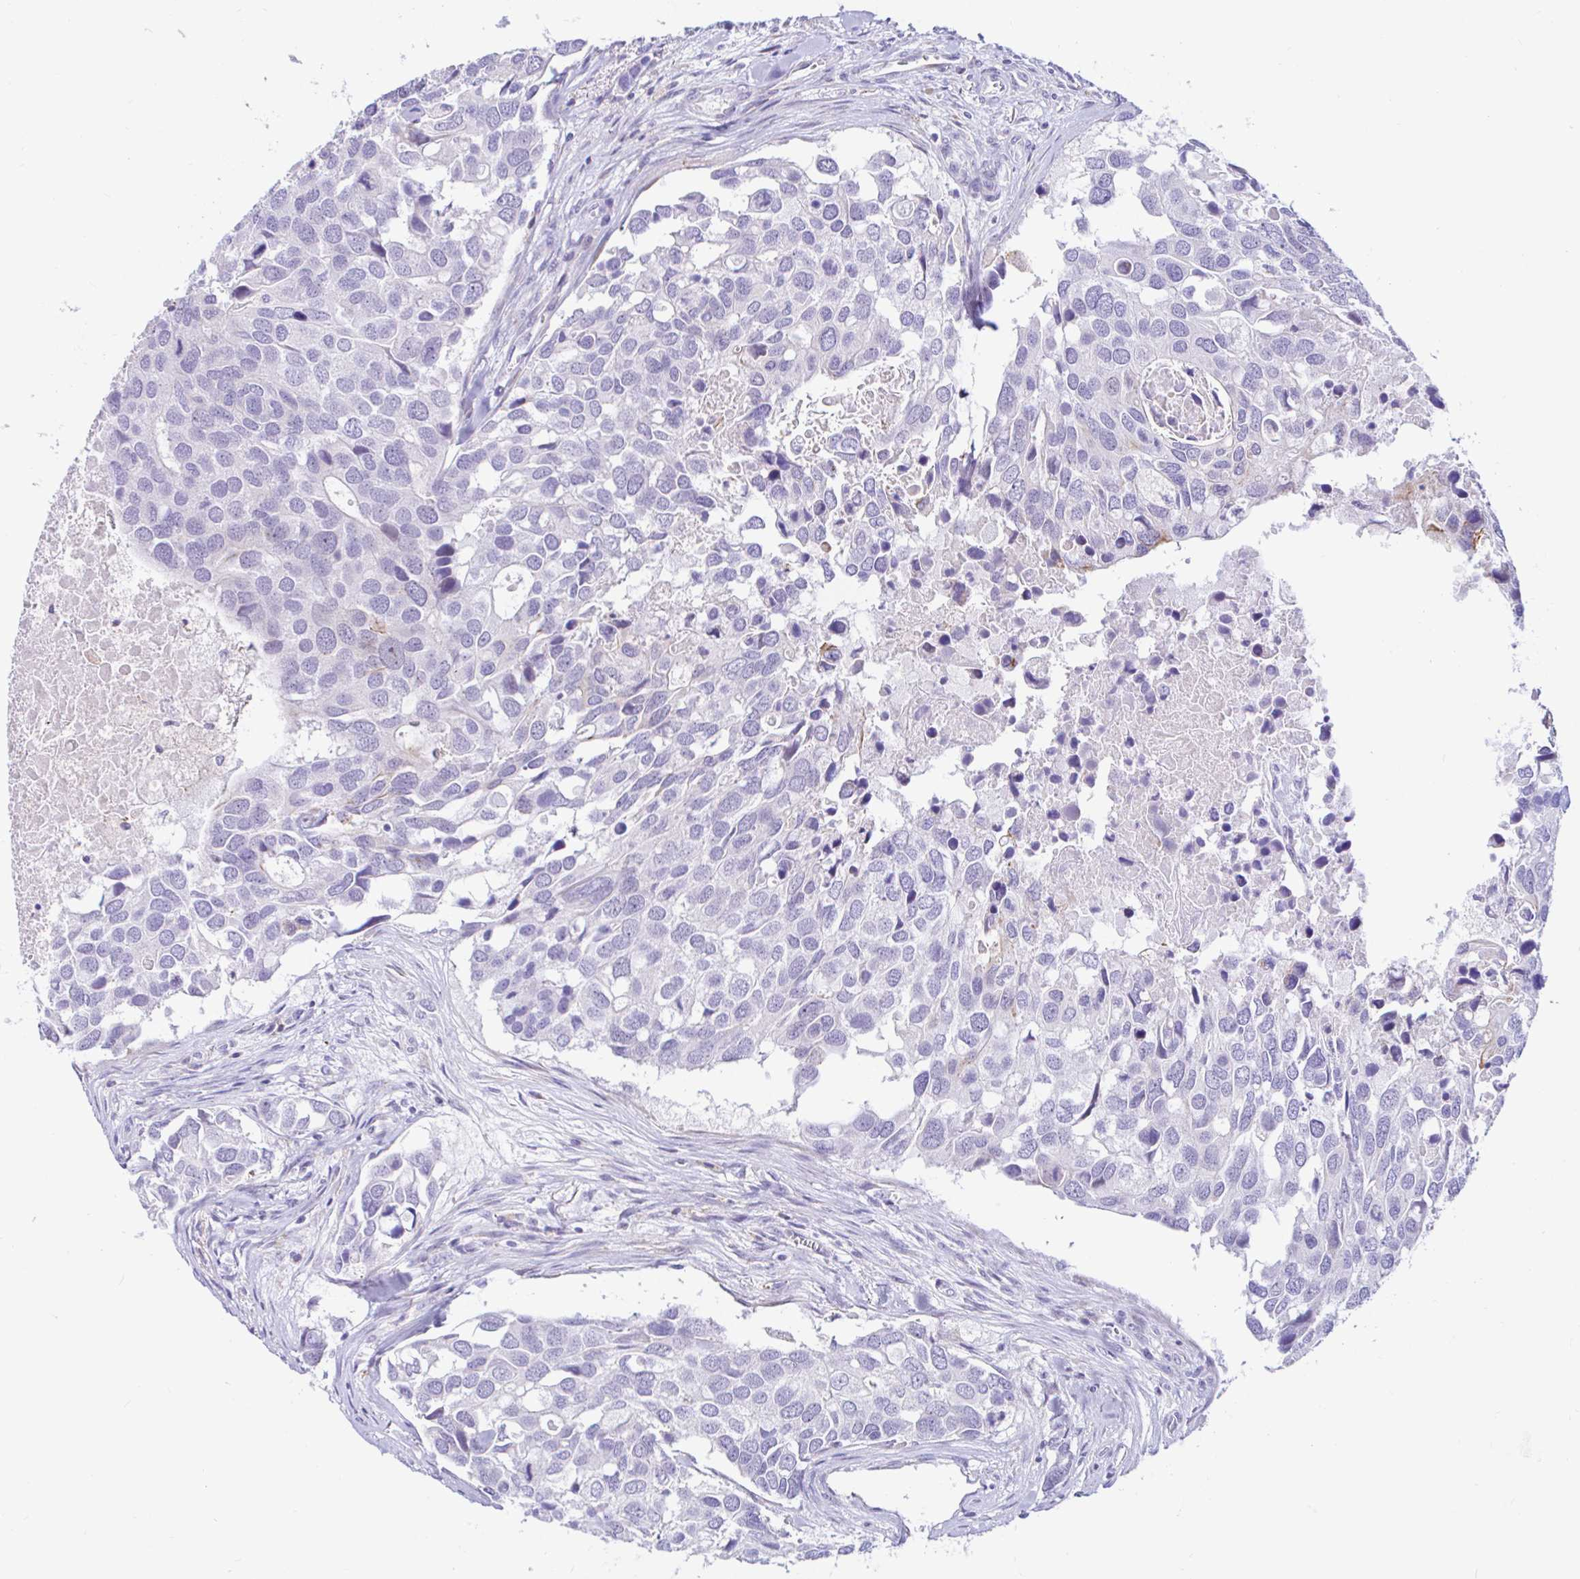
{"staining": {"intensity": "negative", "quantity": "none", "location": "none"}, "tissue": "breast cancer", "cell_type": "Tumor cells", "image_type": "cancer", "snomed": [{"axis": "morphology", "description": "Duct carcinoma"}, {"axis": "topography", "description": "Breast"}], "caption": "Image shows no significant protein staining in tumor cells of breast cancer (invasive ductal carcinoma). The staining is performed using DAB brown chromogen with nuclei counter-stained in using hematoxylin.", "gene": "NBPF3", "patient": {"sex": "female", "age": 83}}